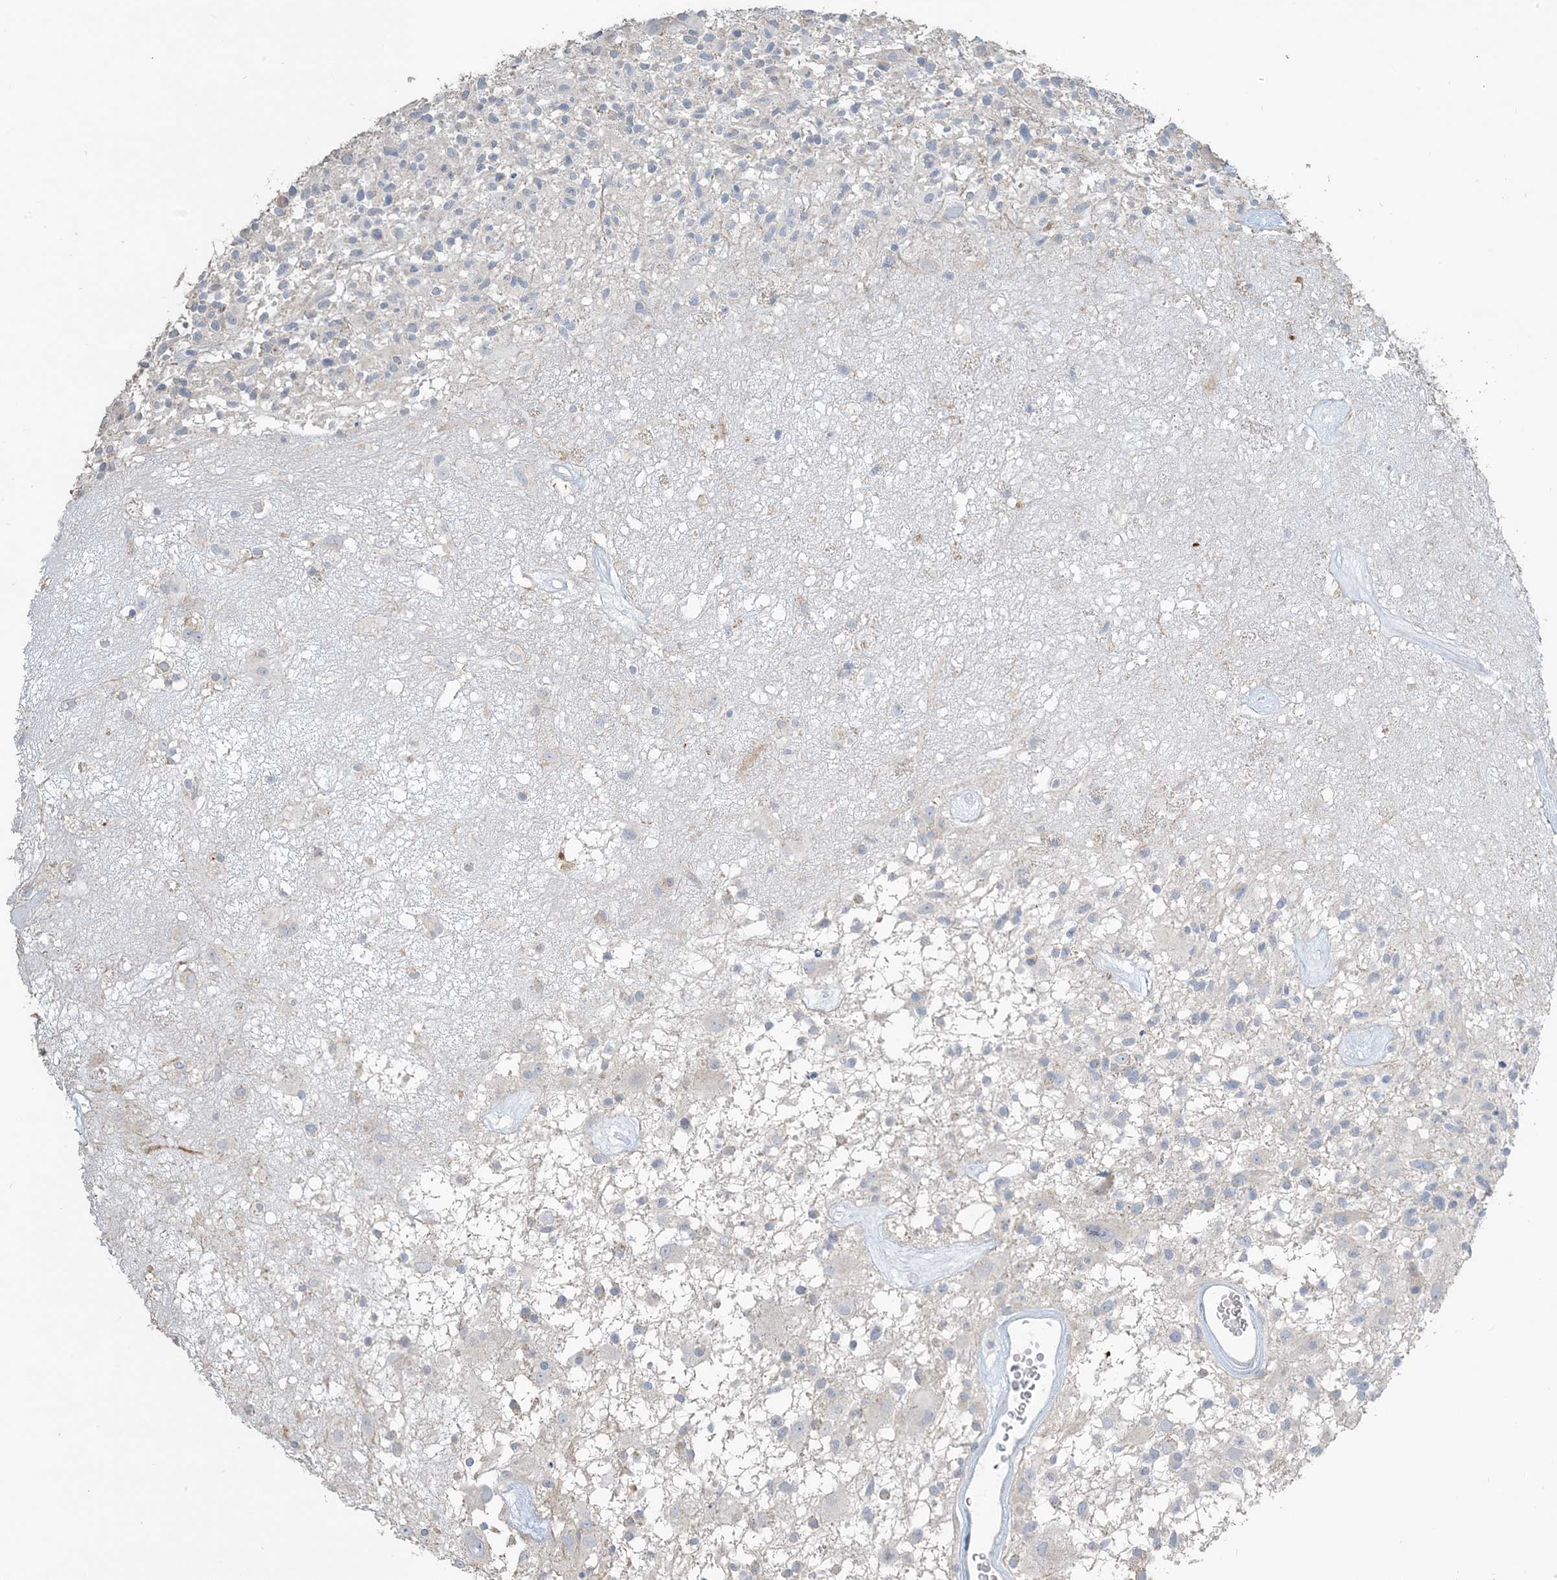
{"staining": {"intensity": "negative", "quantity": "none", "location": "none"}, "tissue": "glioma", "cell_type": "Tumor cells", "image_type": "cancer", "snomed": [{"axis": "morphology", "description": "Glioma, malignant, High grade"}, {"axis": "morphology", "description": "Glioblastoma, NOS"}, {"axis": "topography", "description": "Brain"}], "caption": "Tumor cells are negative for brown protein staining in malignant glioma (high-grade). (DAB (3,3'-diaminobenzidine) immunohistochemistry (IHC), high magnification).", "gene": "NPHS2", "patient": {"sex": "male", "age": 60}}